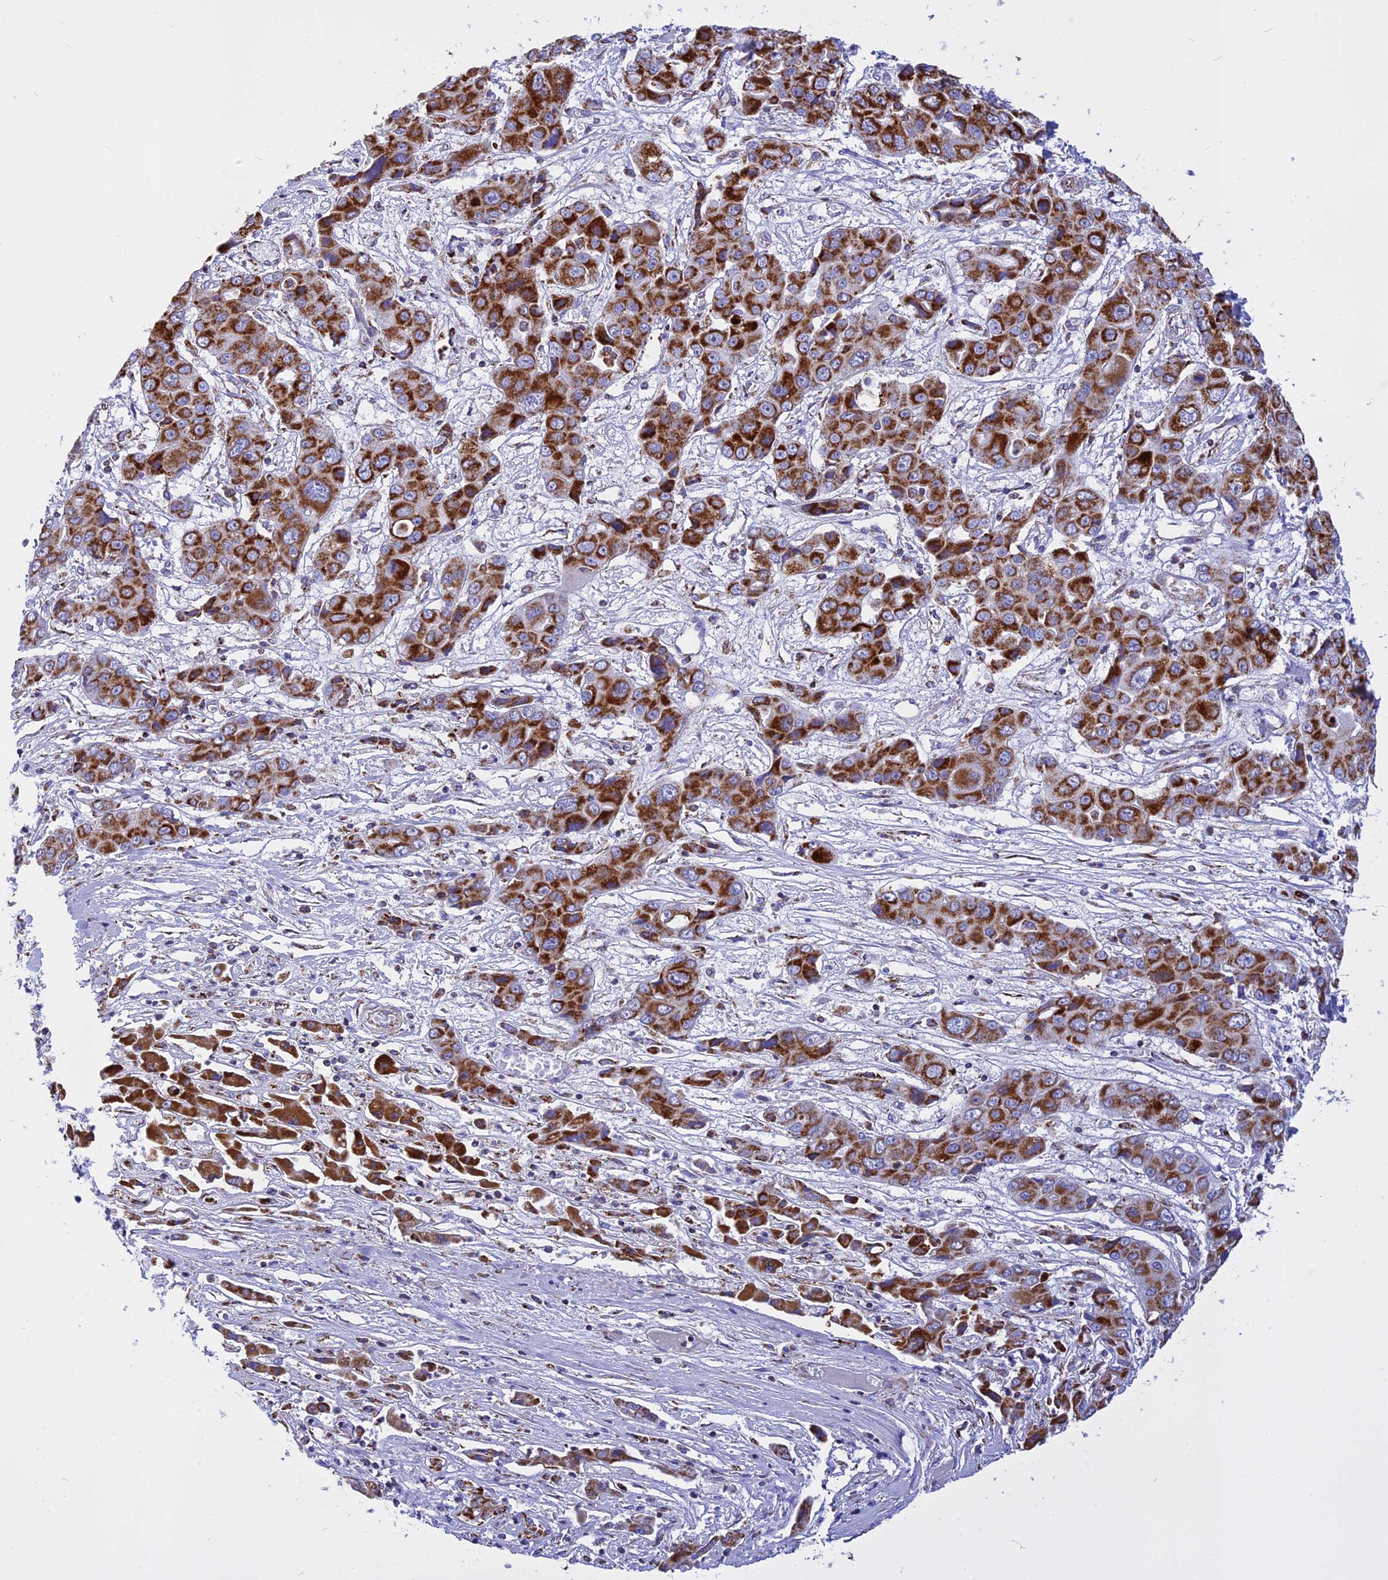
{"staining": {"intensity": "strong", "quantity": ">75%", "location": "cytoplasmic/membranous"}, "tissue": "liver cancer", "cell_type": "Tumor cells", "image_type": "cancer", "snomed": [{"axis": "morphology", "description": "Cholangiocarcinoma"}, {"axis": "topography", "description": "Liver"}], "caption": "IHC (DAB (3,3'-diaminobenzidine)) staining of human liver cancer (cholangiocarcinoma) reveals strong cytoplasmic/membranous protein positivity in approximately >75% of tumor cells.", "gene": "VDAC2", "patient": {"sex": "male", "age": 67}}